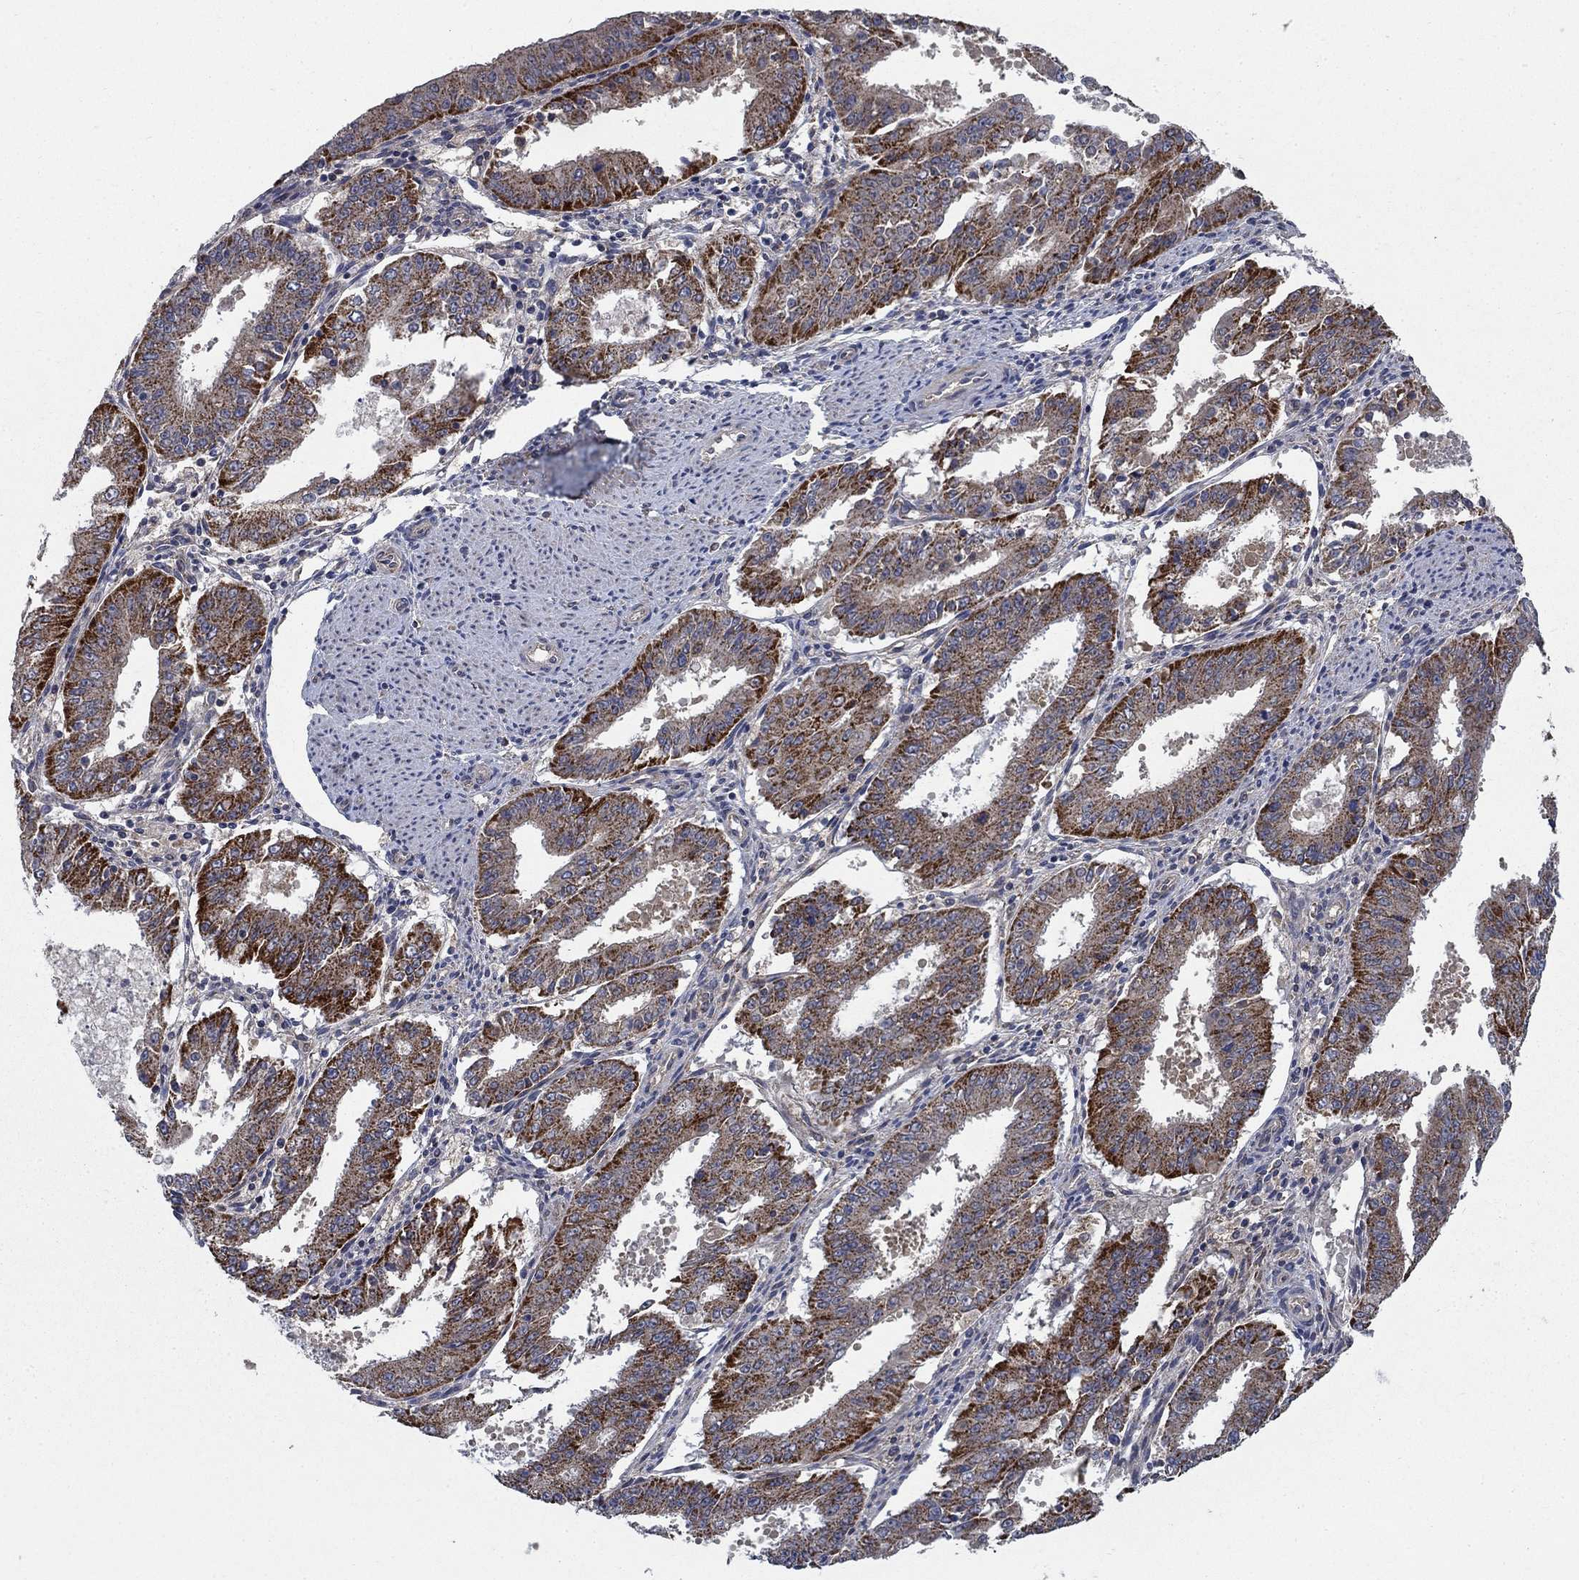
{"staining": {"intensity": "strong", "quantity": "25%-75%", "location": "cytoplasmic/membranous"}, "tissue": "ovarian cancer", "cell_type": "Tumor cells", "image_type": "cancer", "snomed": [{"axis": "morphology", "description": "Carcinoma, endometroid"}, {"axis": "topography", "description": "Ovary"}], "caption": "High-magnification brightfield microscopy of ovarian cancer (endometroid carcinoma) stained with DAB (3,3'-diaminobenzidine) (brown) and counterstained with hematoxylin (blue). tumor cells exhibit strong cytoplasmic/membranous expression is identified in approximately25%-75% of cells. The staining was performed using DAB, with brown indicating positive protein expression. Nuclei are stained blue with hematoxylin.", "gene": "NME7", "patient": {"sex": "female", "age": 42}}